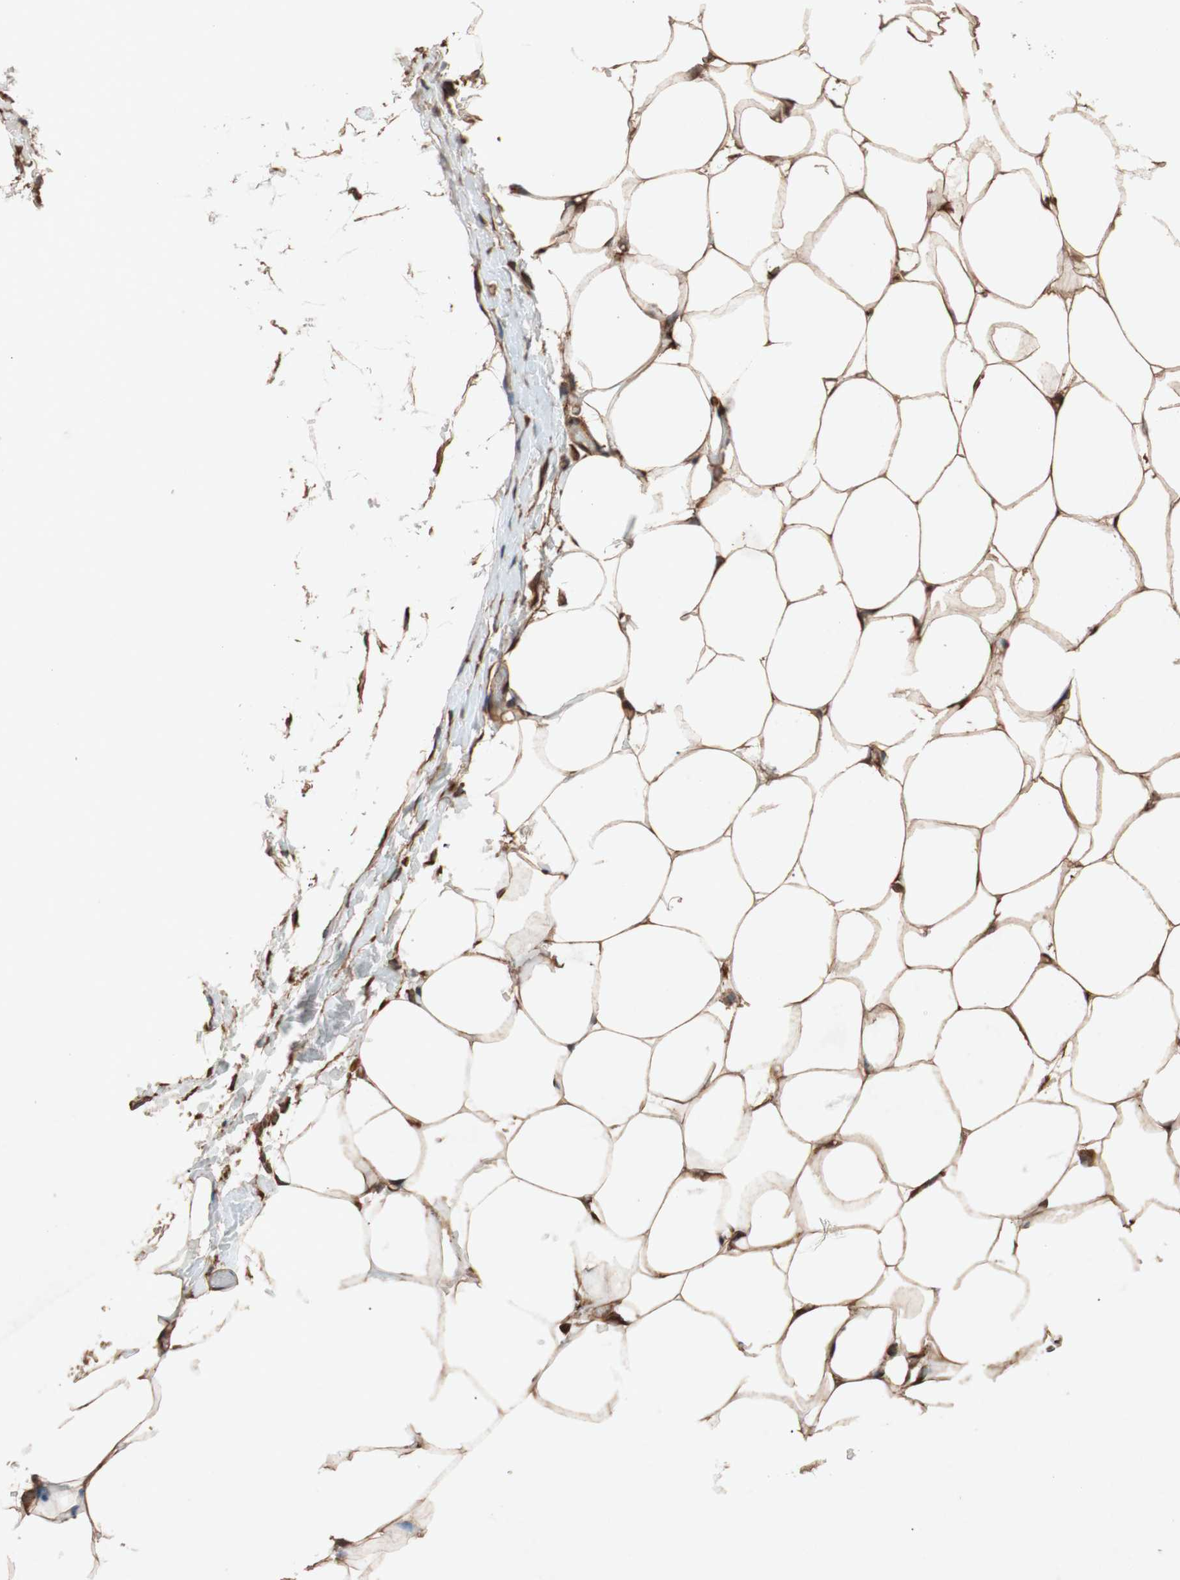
{"staining": {"intensity": "strong", "quantity": ">75%", "location": "cytoplasmic/membranous"}, "tissue": "adipose tissue", "cell_type": "Adipocytes", "image_type": "normal", "snomed": [{"axis": "morphology", "description": "Normal tissue, NOS"}, {"axis": "topography", "description": "Breast"}, {"axis": "topography", "description": "Adipose tissue"}], "caption": "Immunohistochemistry (IHC) micrograph of benign adipose tissue stained for a protein (brown), which reveals high levels of strong cytoplasmic/membranous positivity in approximately >75% of adipocytes.", "gene": "TUBB", "patient": {"sex": "female", "age": 25}}